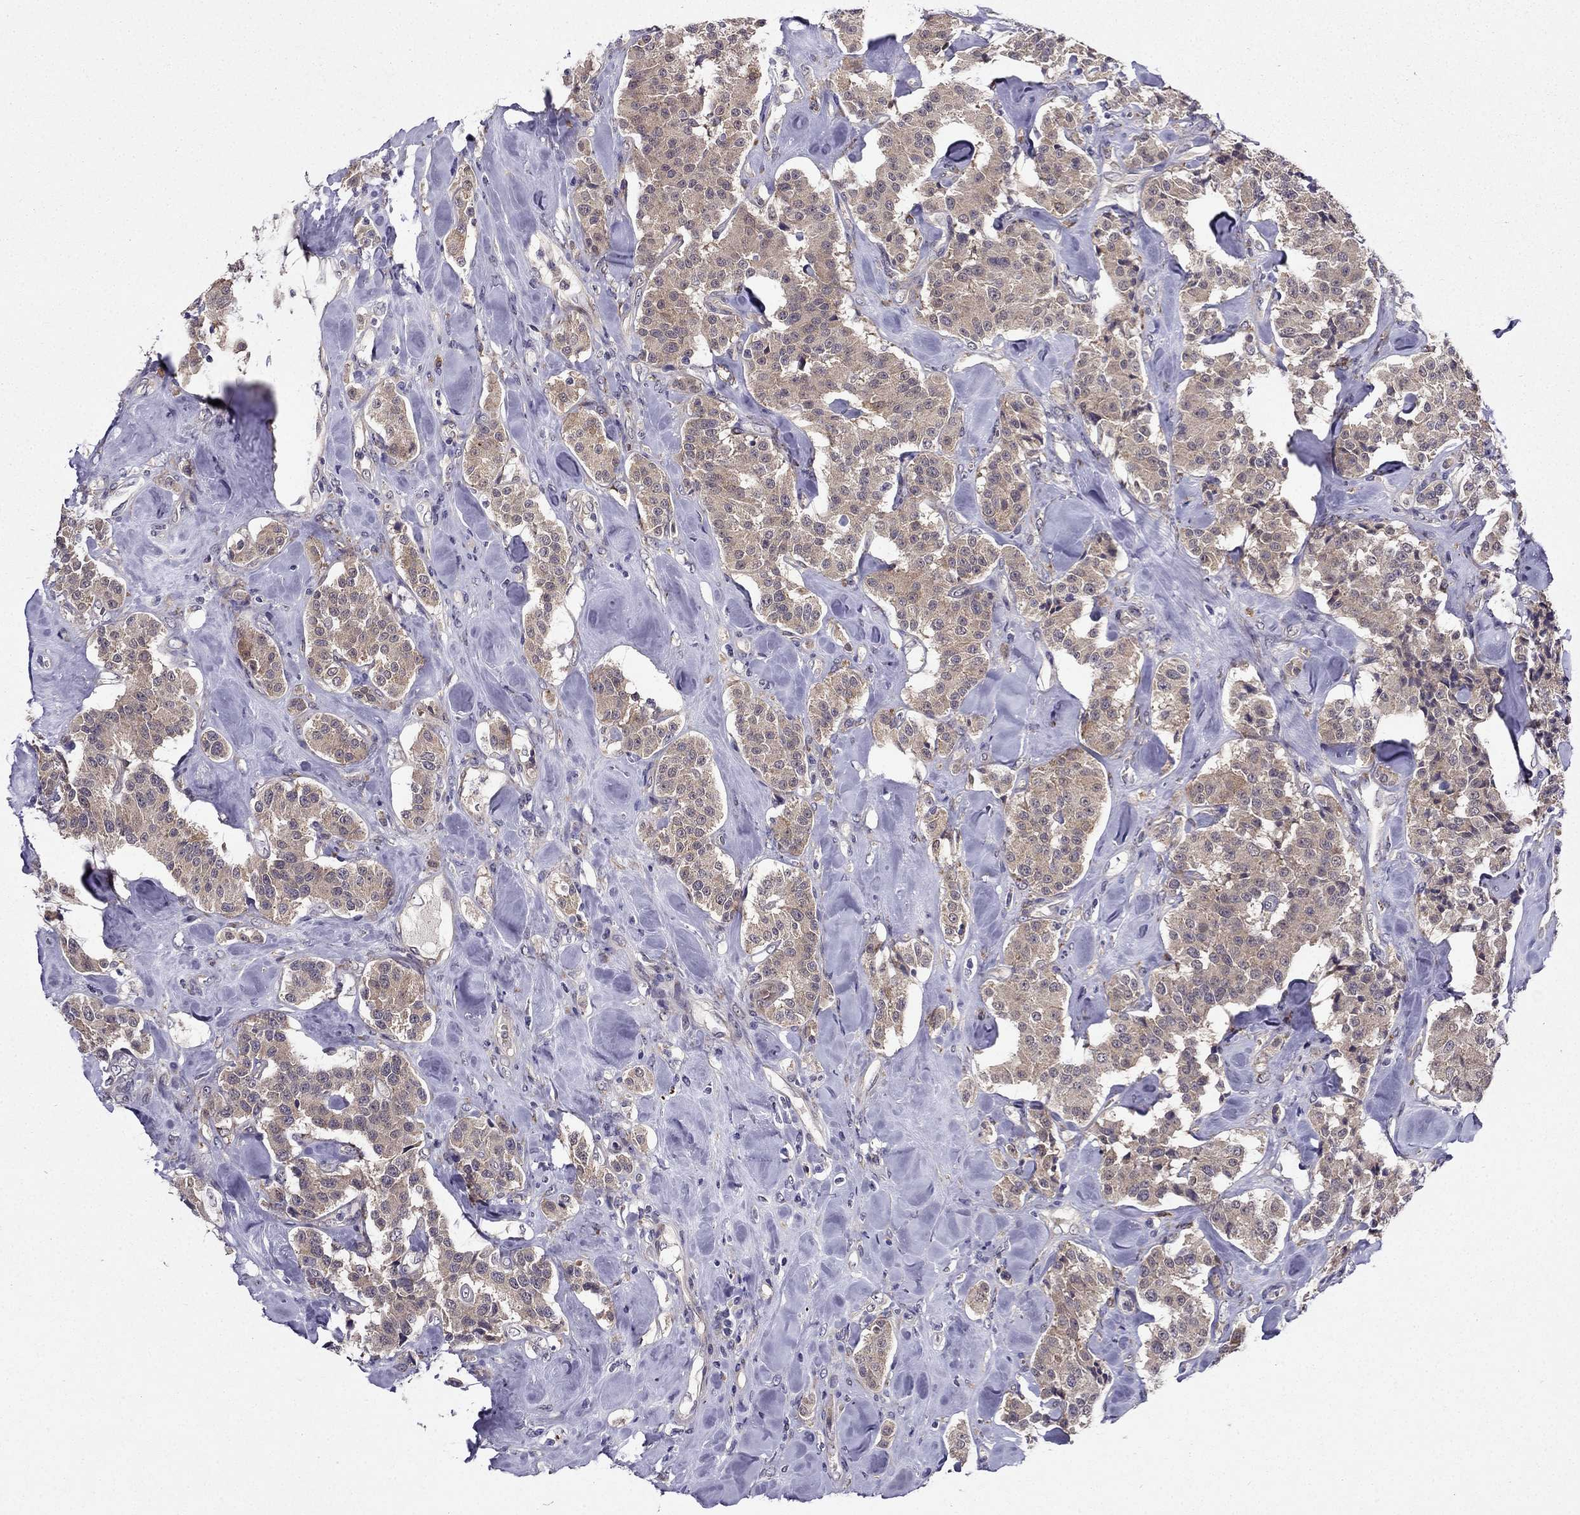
{"staining": {"intensity": "weak", "quantity": ">75%", "location": "cytoplasmic/membranous"}, "tissue": "carcinoid", "cell_type": "Tumor cells", "image_type": "cancer", "snomed": [{"axis": "morphology", "description": "Carcinoid, malignant, NOS"}, {"axis": "topography", "description": "Pancreas"}], "caption": "Human carcinoid stained with a brown dye reveals weak cytoplasmic/membranous positive positivity in approximately >75% of tumor cells.", "gene": "ARHGEF28", "patient": {"sex": "male", "age": 41}}